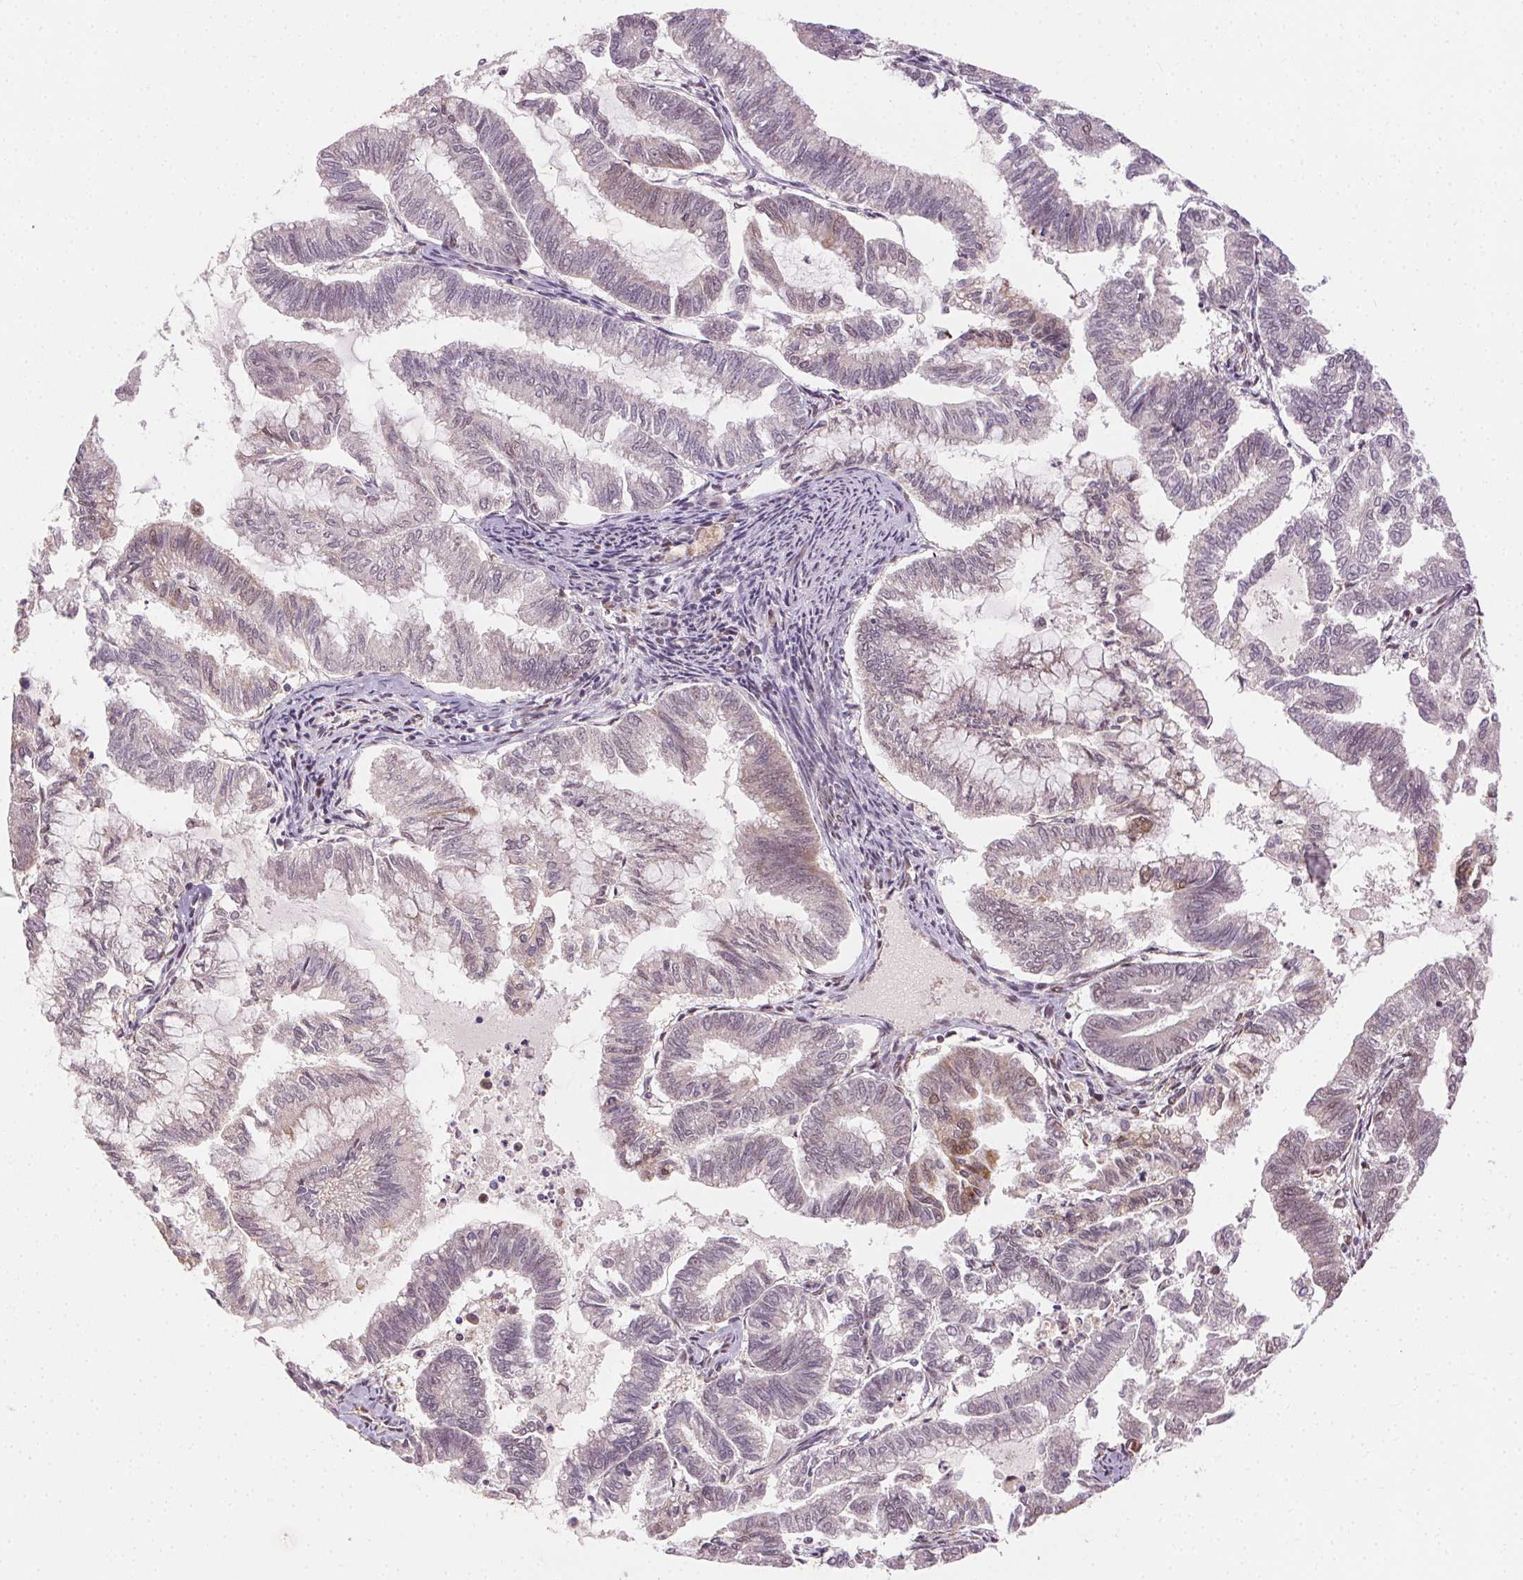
{"staining": {"intensity": "moderate", "quantity": "25%-75%", "location": "cytoplasmic/membranous,nuclear"}, "tissue": "endometrial cancer", "cell_type": "Tumor cells", "image_type": "cancer", "snomed": [{"axis": "morphology", "description": "Adenocarcinoma, NOS"}, {"axis": "topography", "description": "Endometrium"}], "caption": "IHC photomicrograph of neoplastic tissue: endometrial cancer stained using immunohistochemistry (IHC) demonstrates medium levels of moderate protein expression localized specifically in the cytoplasmic/membranous and nuclear of tumor cells, appearing as a cytoplasmic/membranous and nuclear brown color.", "gene": "TREML4", "patient": {"sex": "female", "age": 79}}